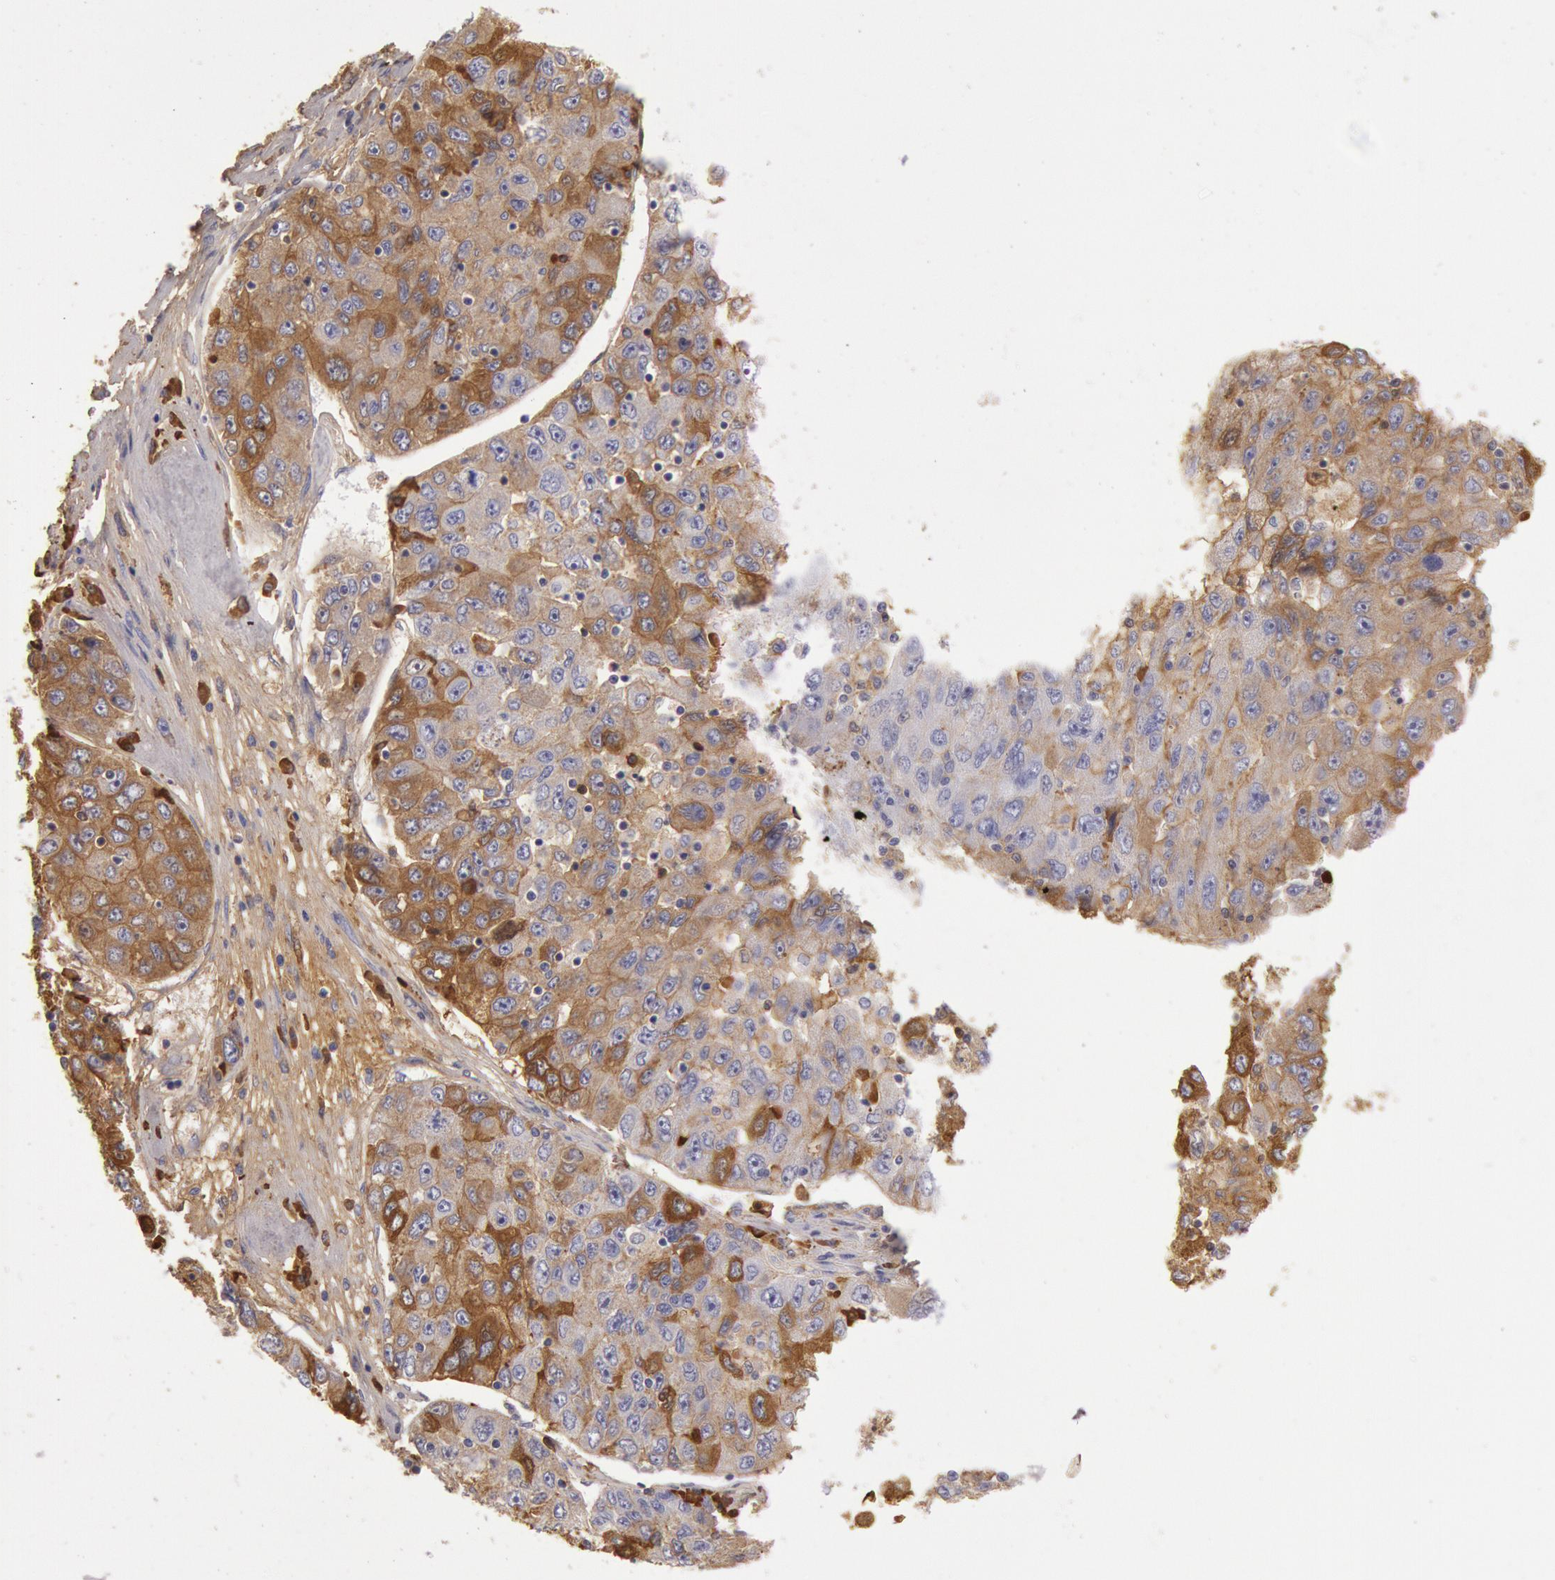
{"staining": {"intensity": "moderate", "quantity": ">75%", "location": "cytoplasmic/membranous"}, "tissue": "liver cancer", "cell_type": "Tumor cells", "image_type": "cancer", "snomed": [{"axis": "morphology", "description": "Carcinoma, Hepatocellular, NOS"}, {"axis": "topography", "description": "Liver"}], "caption": "Immunohistochemical staining of human liver hepatocellular carcinoma reveals moderate cytoplasmic/membranous protein staining in approximately >75% of tumor cells.", "gene": "IGHG1", "patient": {"sex": "male", "age": 49}}